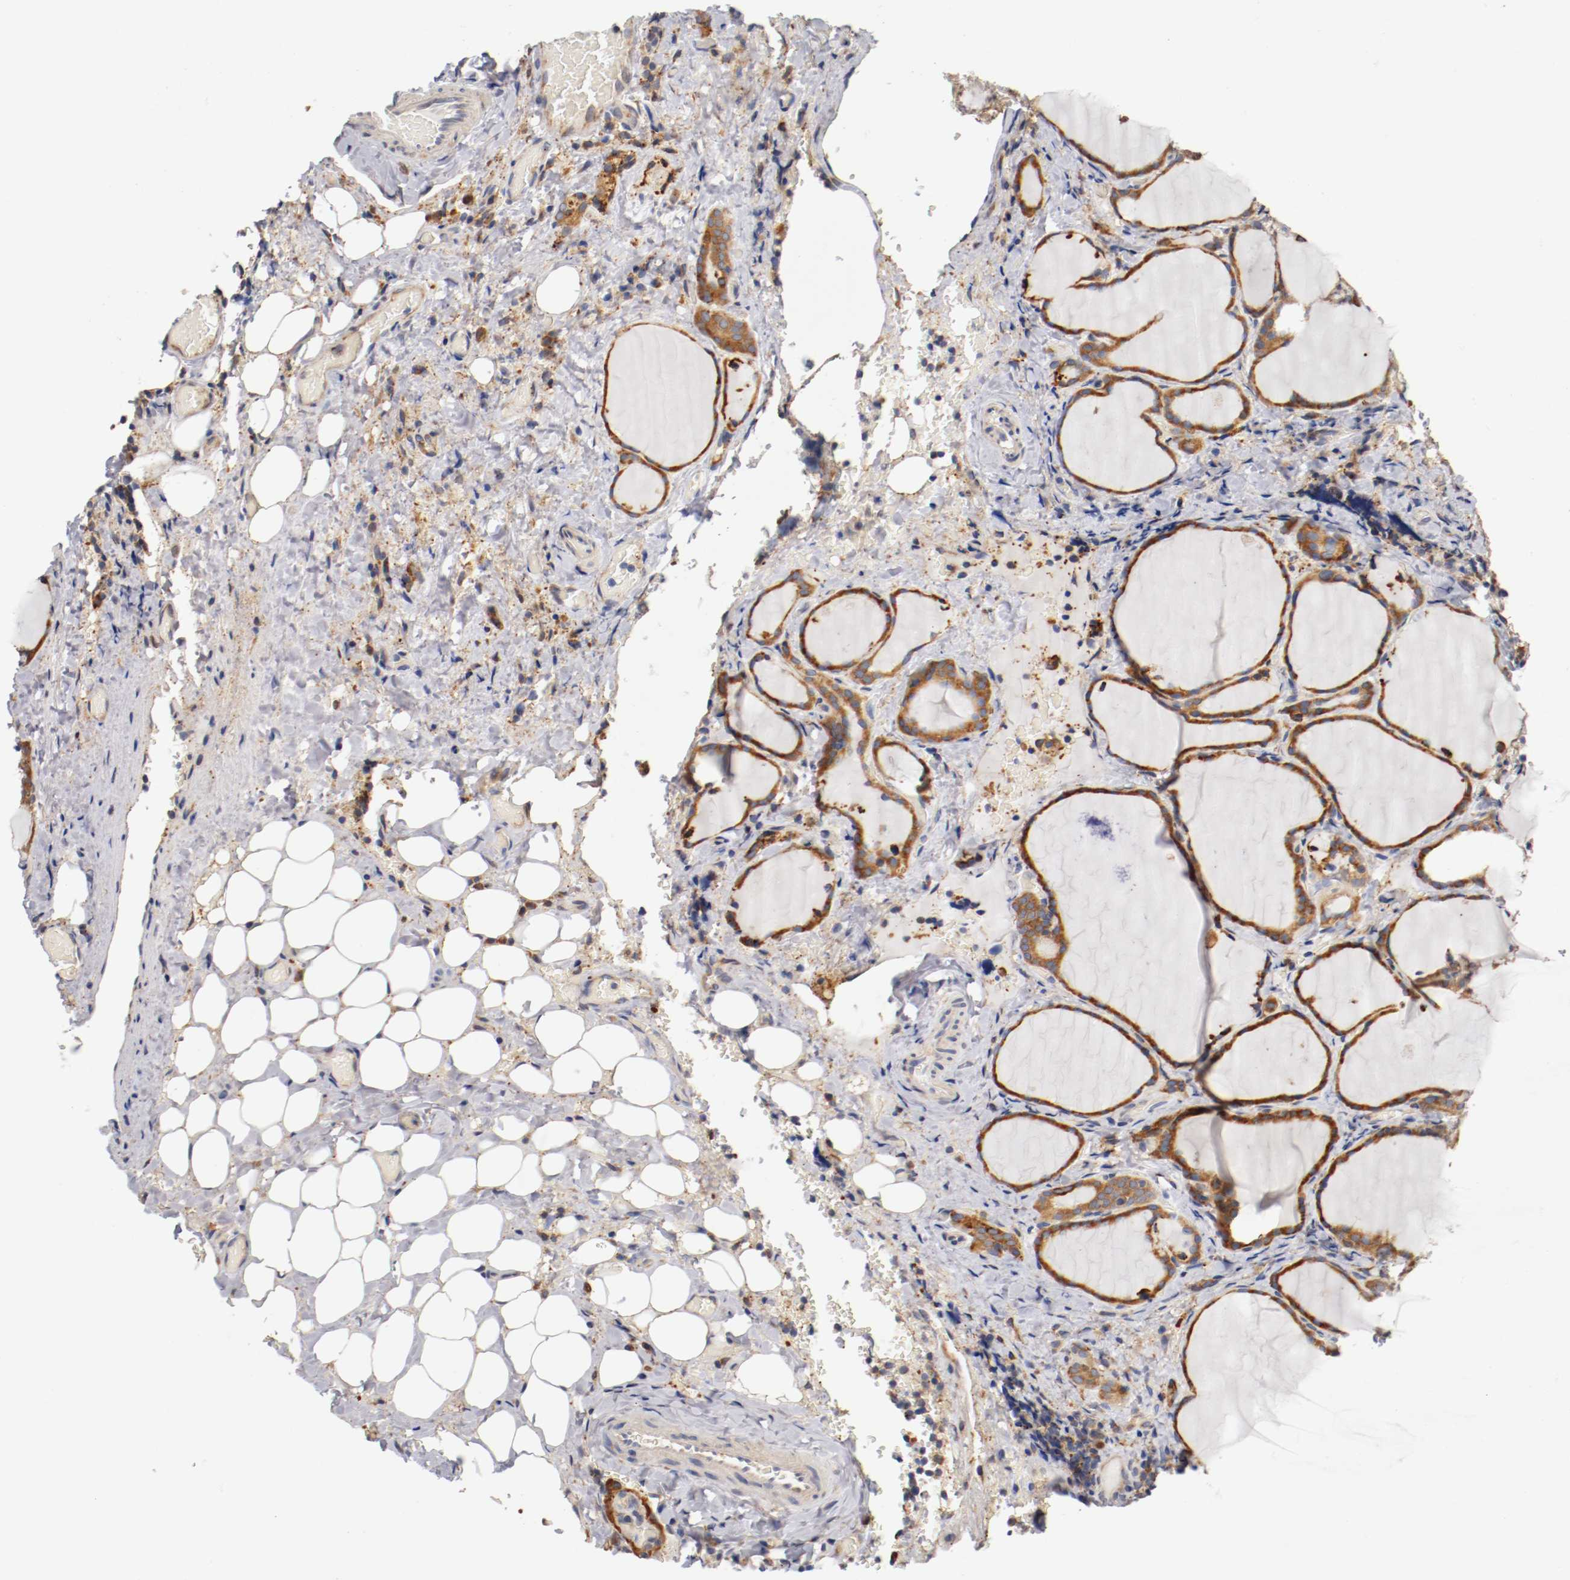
{"staining": {"intensity": "strong", "quantity": ">75%", "location": "cytoplasmic/membranous"}, "tissue": "thyroid cancer", "cell_type": "Tumor cells", "image_type": "cancer", "snomed": [{"axis": "morphology", "description": "Papillary adenocarcinoma, NOS"}, {"axis": "topography", "description": "Thyroid gland"}], "caption": "Papillary adenocarcinoma (thyroid) stained with a brown dye demonstrates strong cytoplasmic/membranous positive expression in approximately >75% of tumor cells.", "gene": "TNFSF13", "patient": {"sex": "female", "age": 30}}